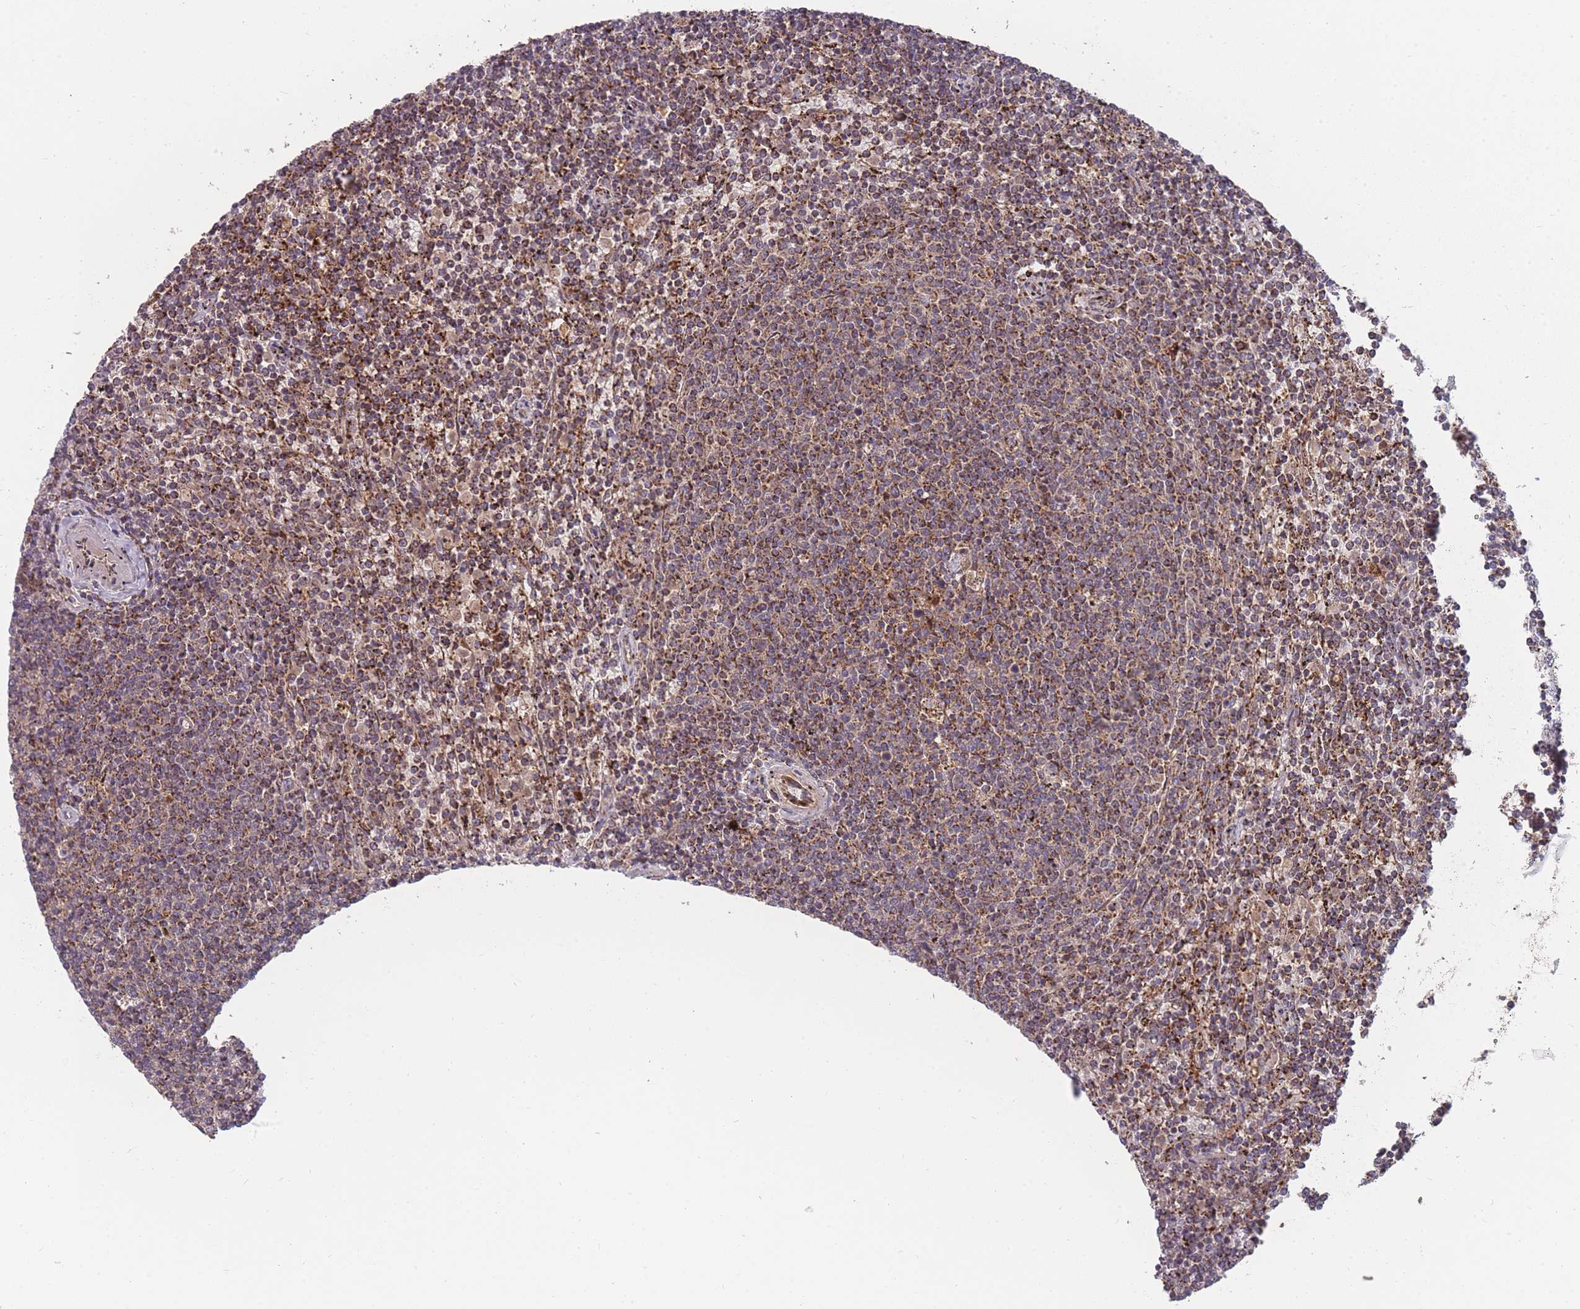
{"staining": {"intensity": "moderate", "quantity": "25%-75%", "location": "cytoplasmic/membranous"}, "tissue": "lymphoma", "cell_type": "Tumor cells", "image_type": "cancer", "snomed": [{"axis": "morphology", "description": "Malignant lymphoma, non-Hodgkin's type, Low grade"}, {"axis": "topography", "description": "Spleen"}], "caption": "Moderate cytoplasmic/membranous staining for a protein is appreciated in about 25%-75% of tumor cells of low-grade malignant lymphoma, non-Hodgkin's type using immunohistochemistry (IHC).", "gene": "SLC35B4", "patient": {"sex": "female", "age": 50}}